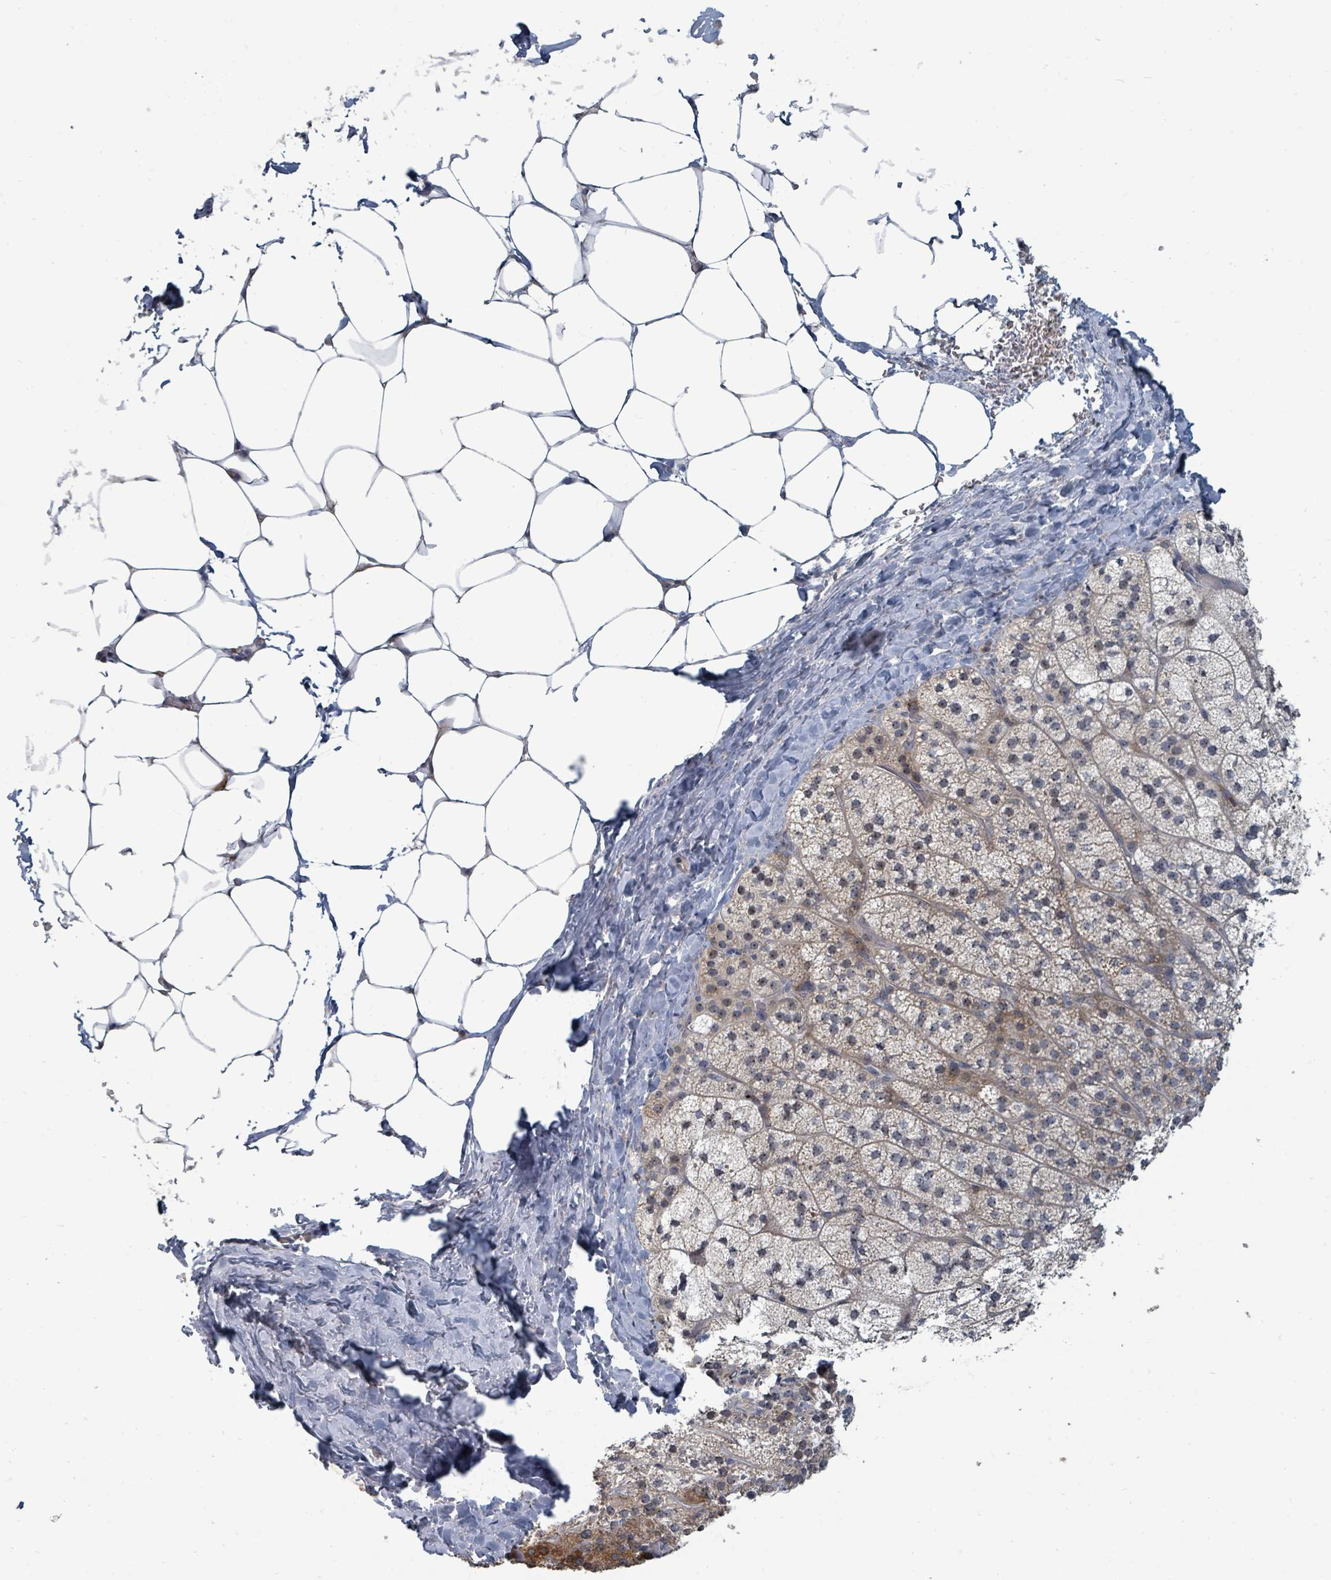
{"staining": {"intensity": "strong", "quantity": "25%-75%", "location": "cytoplasmic/membranous"}, "tissue": "adrenal gland", "cell_type": "Glandular cells", "image_type": "normal", "snomed": [{"axis": "morphology", "description": "Normal tissue, NOS"}, {"axis": "topography", "description": "Adrenal gland"}], "caption": "Immunohistochemical staining of unremarkable adrenal gland demonstrates strong cytoplasmic/membranous protein positivity in approximately 25%-75% of glandular cells. Nuclei are stained in blue.", "gene": "TRDMT1", "patient": {"sex": "female", "age": 58}}